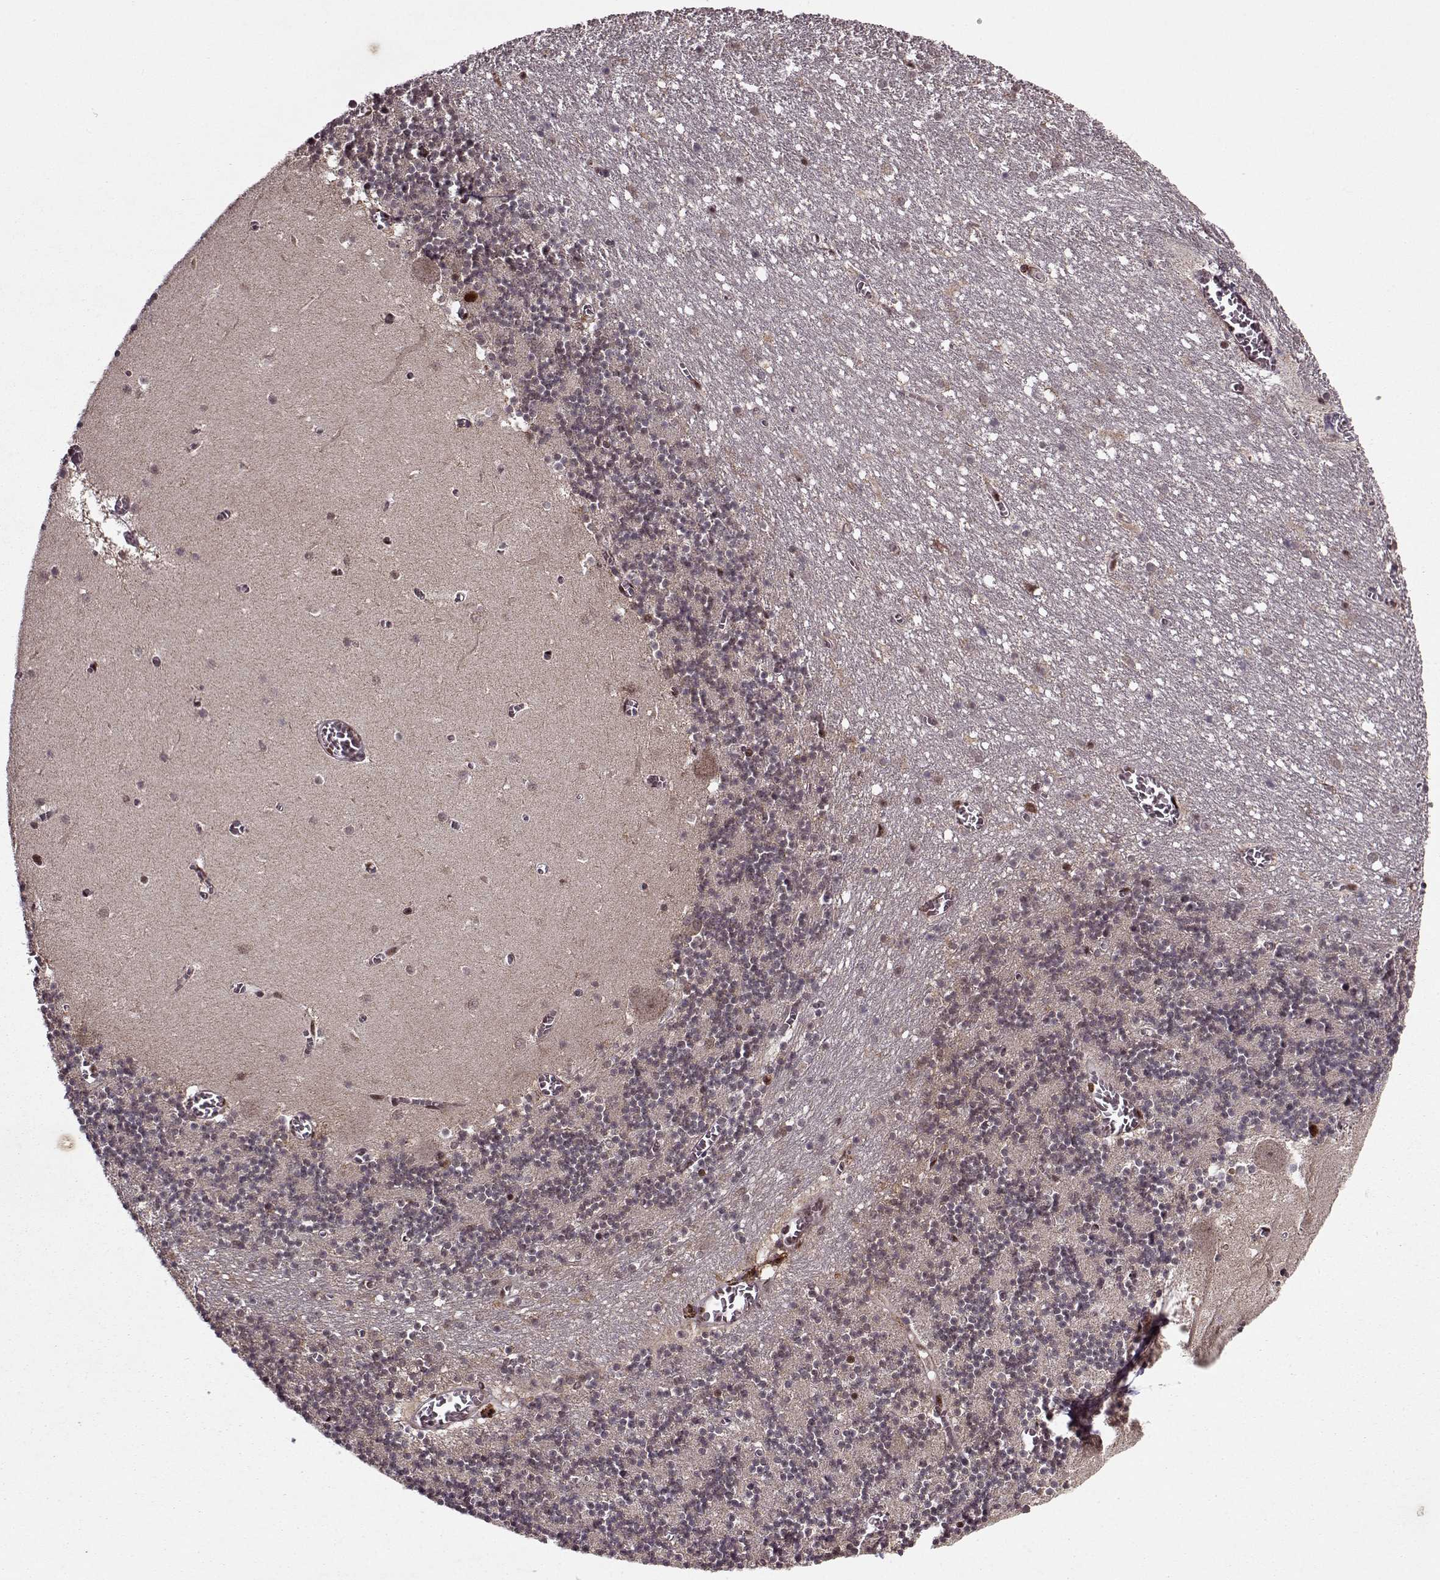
{"staining": {"intensity": "moderate", "quantity": "<25%", "location": "nuclear"}, "tissue": "cerebellum", "cell_type": "Cells in granular layer", "image_type": "normal", "snomed": [{"axis": "morphology", "description": "Normal tissue, NOS"}, {"axis": "topography", "description": "Cerebellum"}], "caption": "IHC (DAB) staining of unremarkable human cerebellum shows moderate nuclear protein staining in approximately <25% of cells in granular layer. (DAB IHC, brown staining for protein, blue staining for nuclei).", "gene": "PSMA7", "patient": {"sex": "female", "age": 28}}